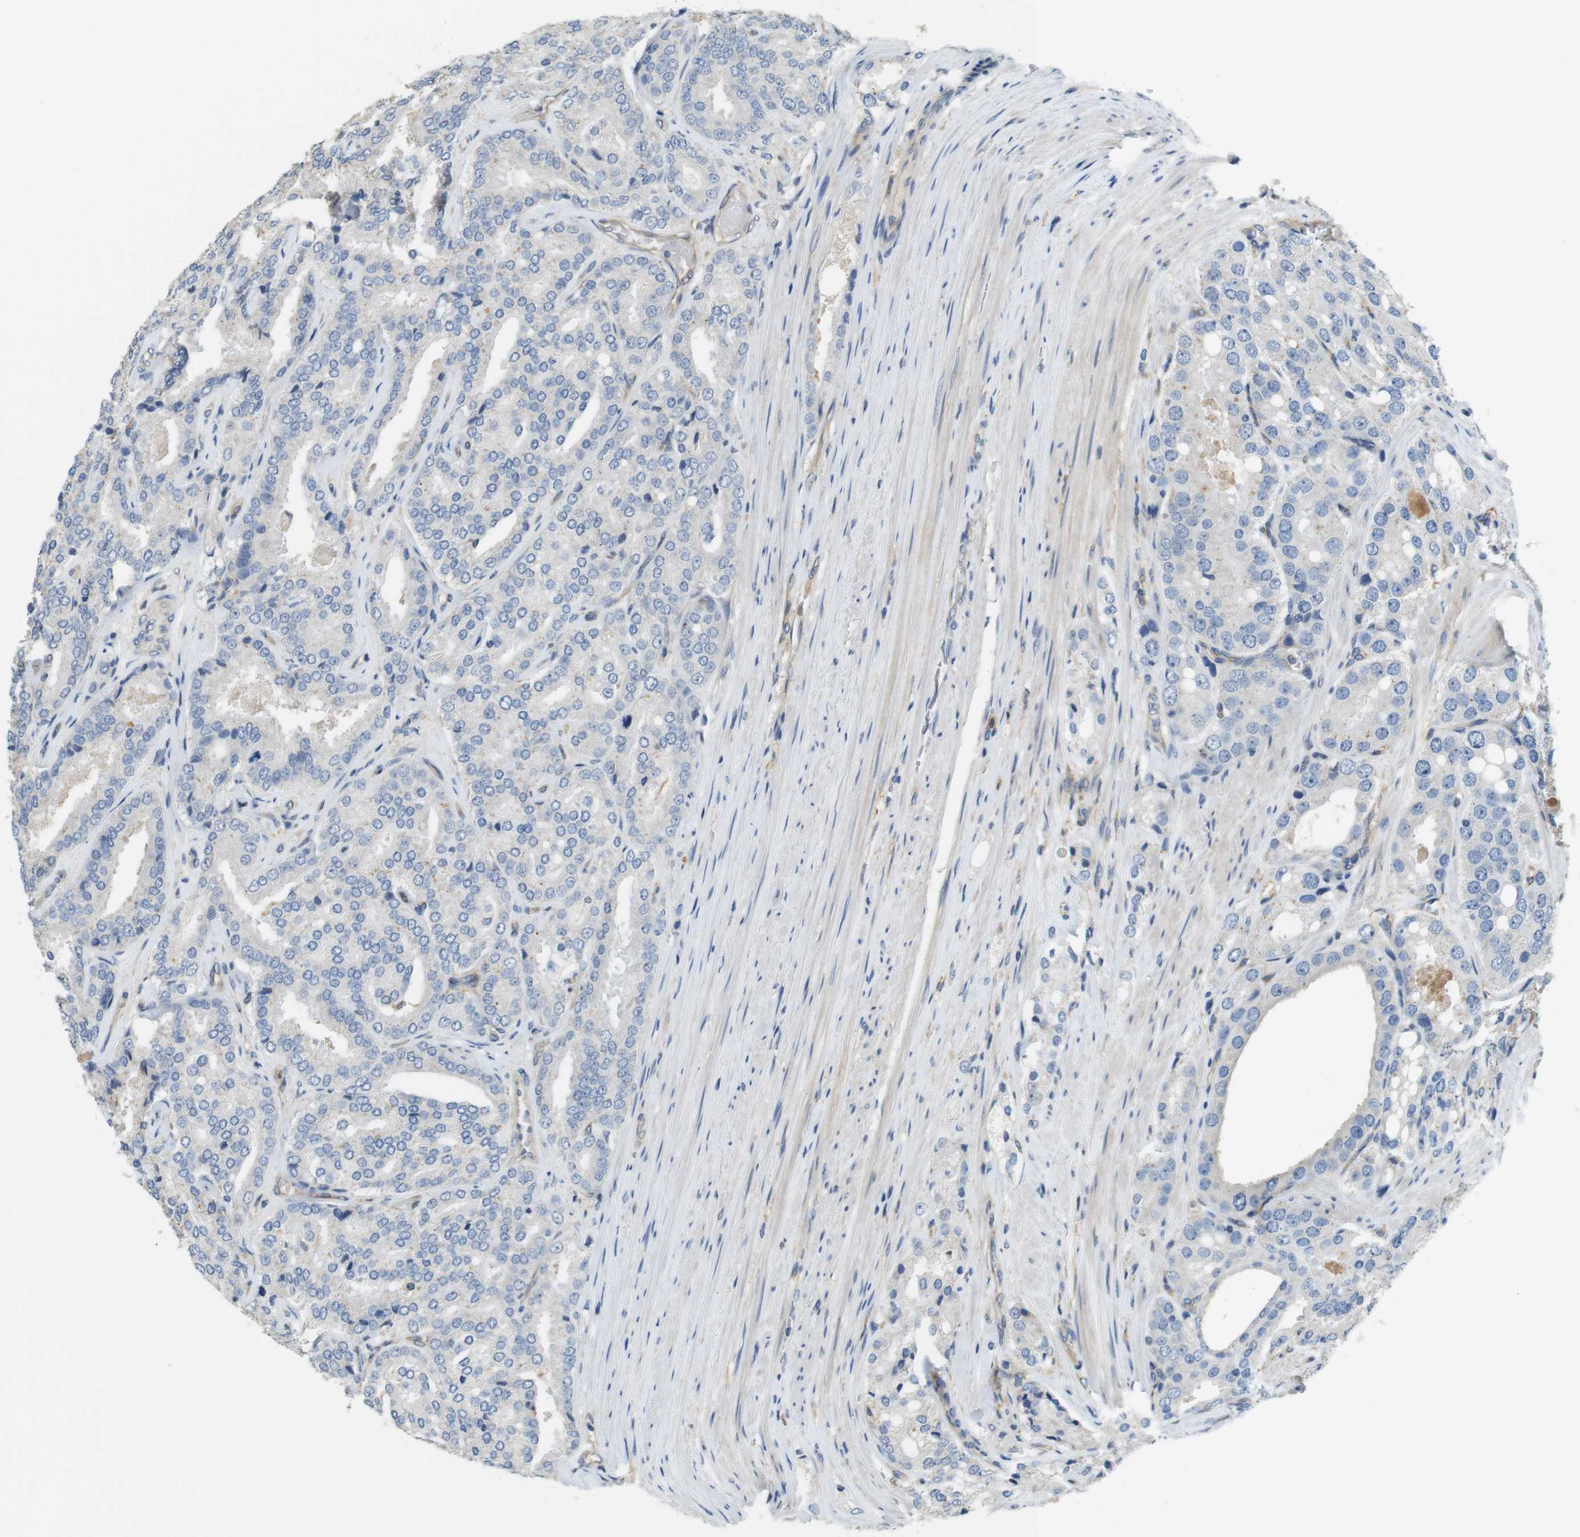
{"staining": {"intensity": "negative", "quantity": "none", "location": "none"}, "tissue": "prostate cancer", "cell_type": "Tumor cells", "image_type": "cancer", "snomed": [{"axis": "morphology", "description": "Adenocarcinoma, High grade"}, {"axis": "topography", "description": "Prostate"}], "caption": "IHC histopathology image of human prostate adenocarcinoma (high-grade) stained for a protein (brown), which exhibits no positivity in tumor cells.", "gene": "PCDH10", "patient": {"sex": "male", "age": 65}}